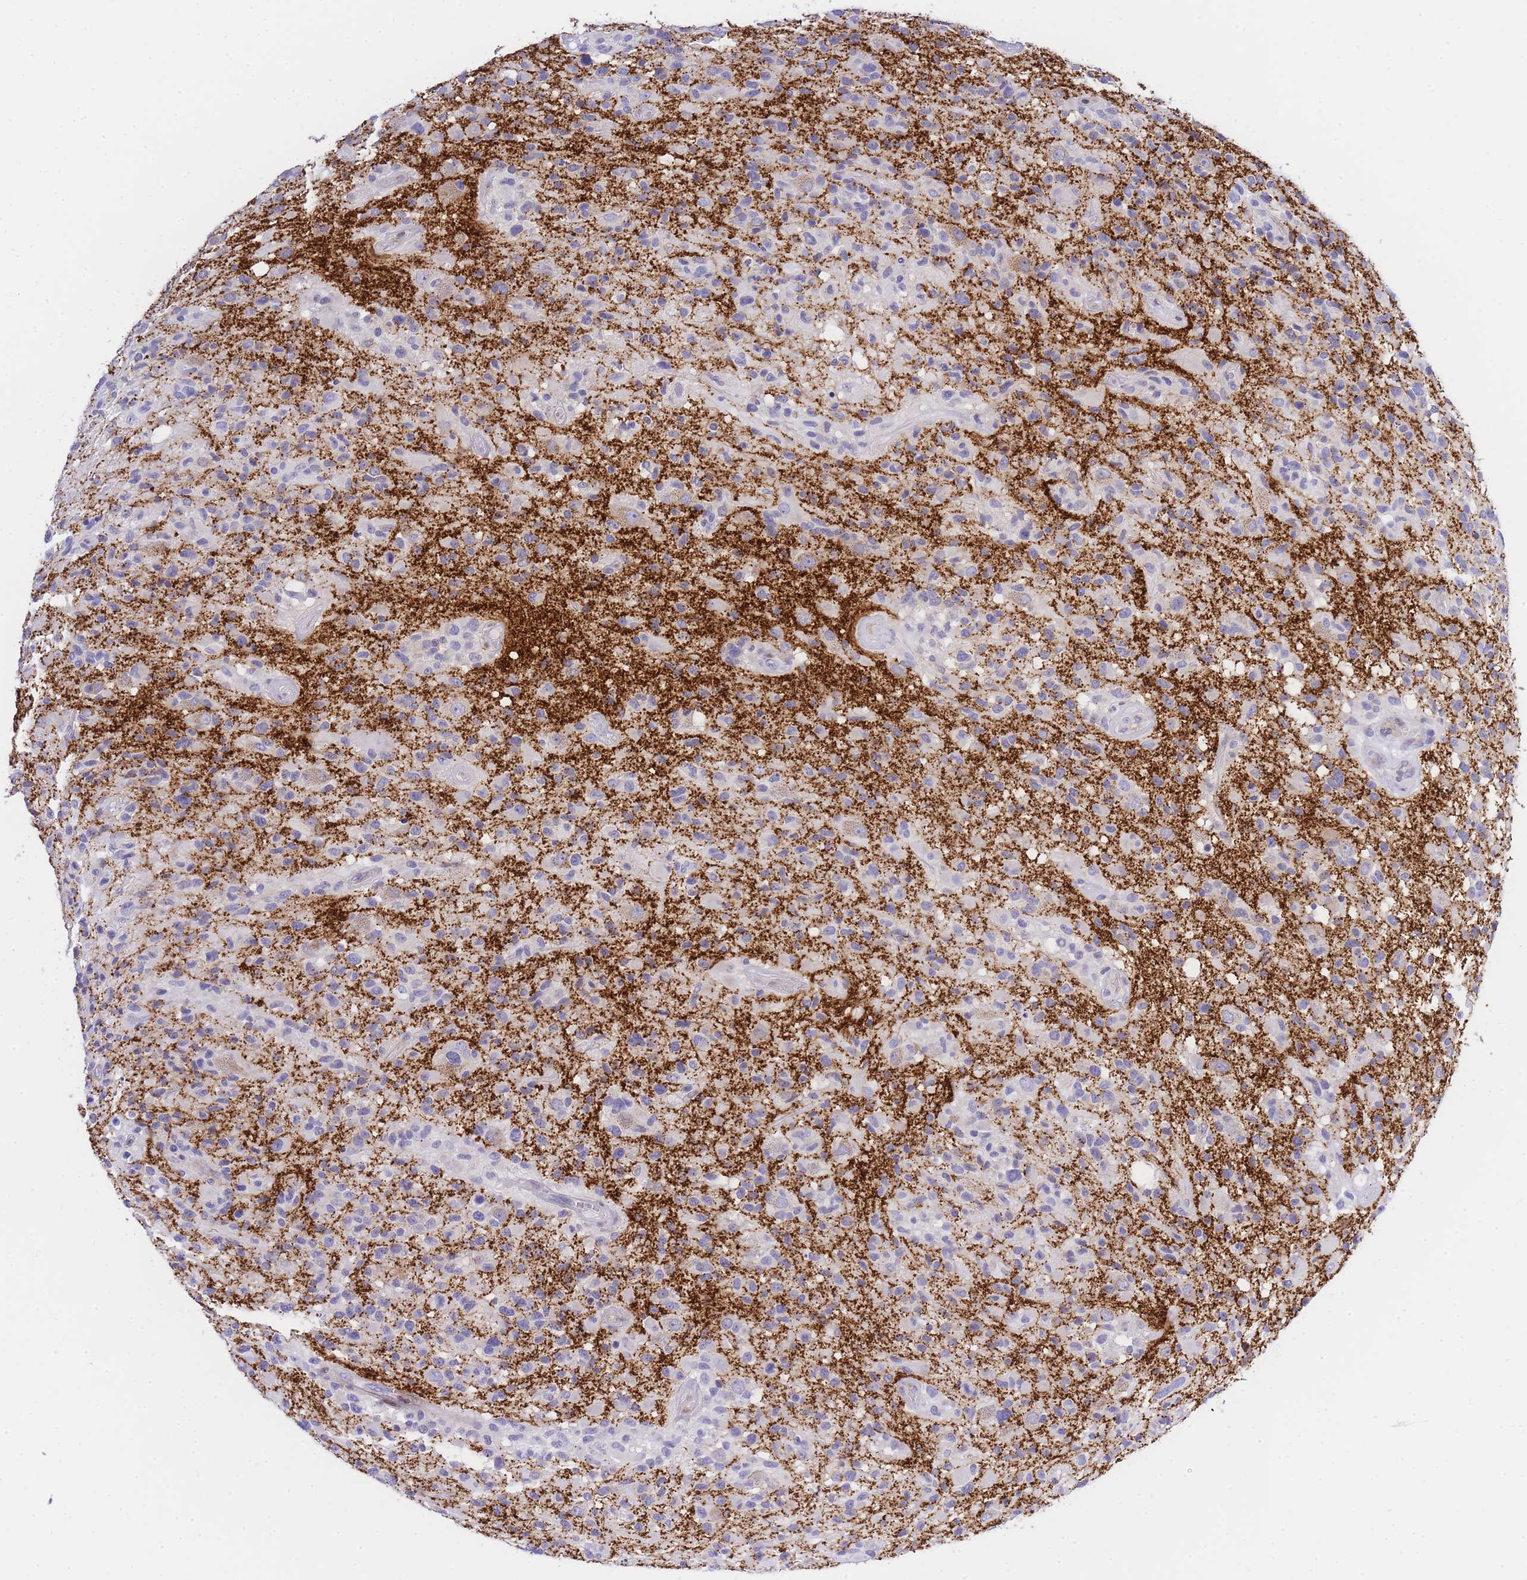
{"staining": {"intensity": "negative", "quantity": "none", "location": "none"}, "tissue": "glioma", "cell_type": "Tumor cells", "image_type": "cancer", "snomed": [{"axis": "morphology", "description": "Glioma, malignant, High grade"}, {"axis": "morphology", "description": "Glioblastoma, NOS"}, {"axis": "topography", "description": "Brain"}], "caption": "Immunohistochemical staining of glioma demonstrates no significant positivity in tumor cells.", "gene": "TIFAB", "patient": {"sex": "male", "age": 60}}